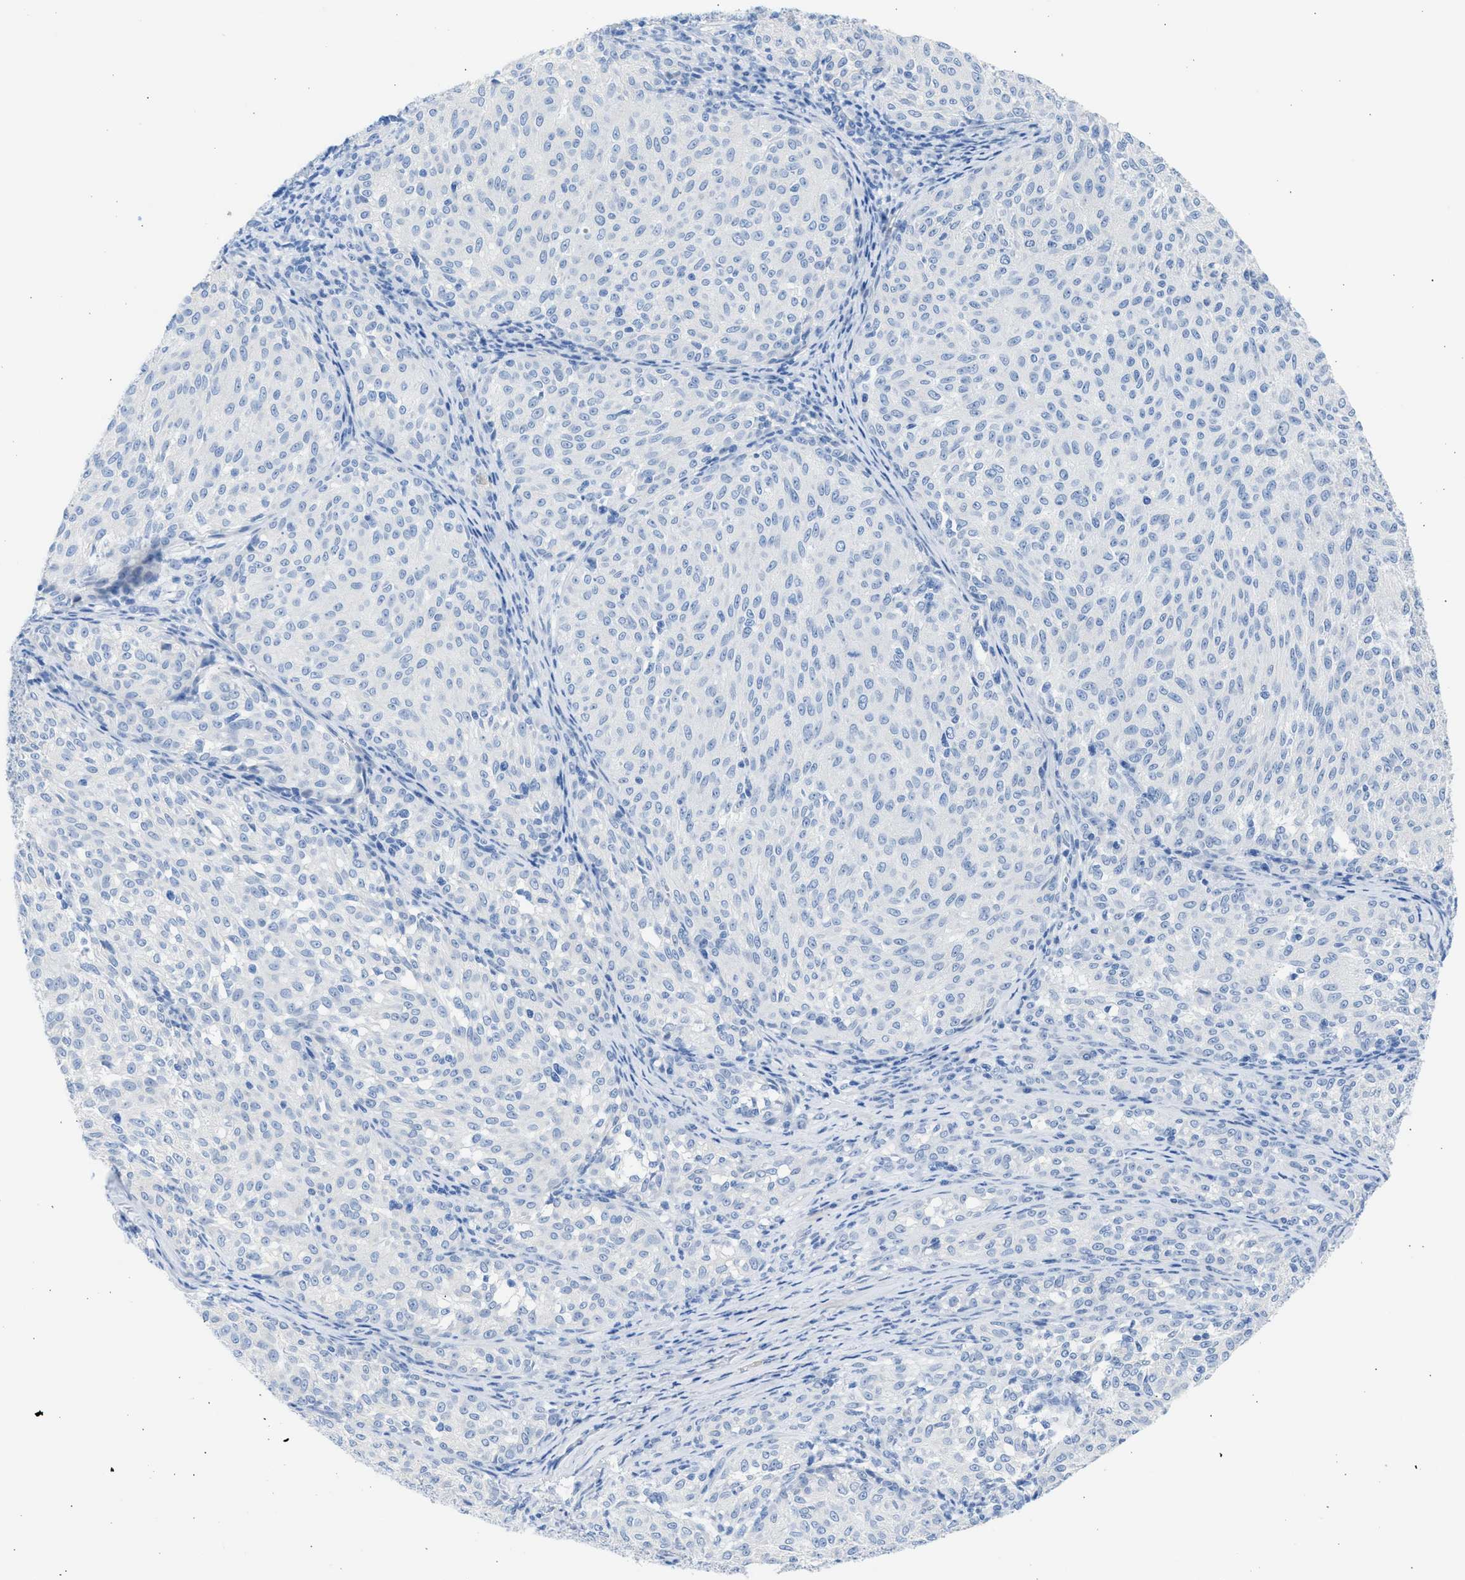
{"staining": {"intensity": "negative", "quantity": "none", "location": "none"}, "tissue": "melanoma", "cell_type": "Tumor cells", "image_type": "cancer", "snomed": [{"axis": "morphology", "description": "Malignant melanoma, NOS"}, {"axis": "topography", "description": "Skin"}], "caption": "Tumor cells show no significant protein positivity in malignant melanoma.", "gene": "SPATA3", "patient": {"sex": "female", "age": 72}}